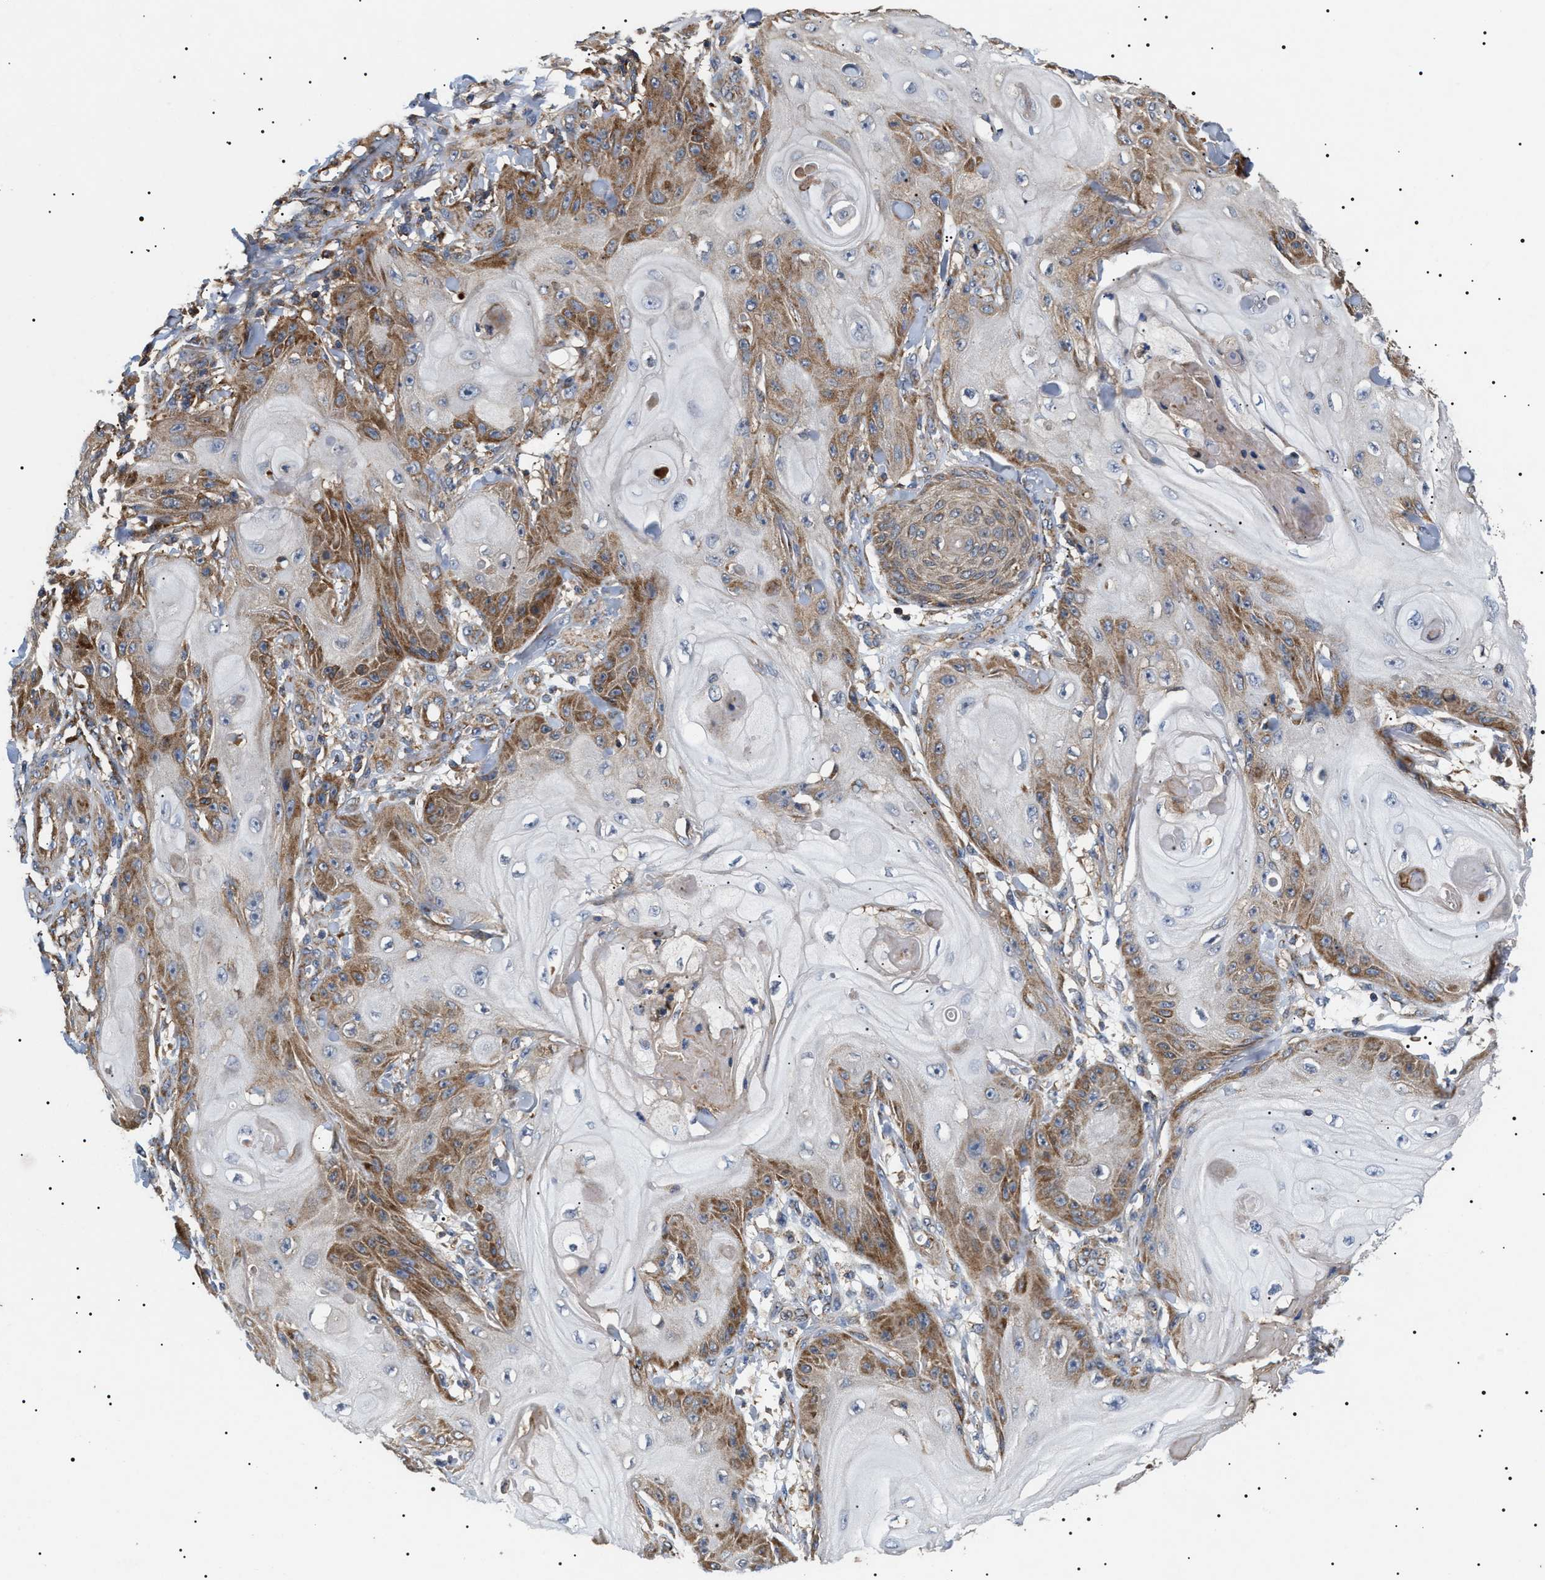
{"staining": {"intensity": "moderate", "quantity": "25%-75%", "location": "cytoplasmic/membranous"}, "tissue": "skin cancer", "cell_type": "Tumor cells", "image_type": "cancer", "snomed": [{"axis": "morphology", "description": "Squamous cell carcinoma, NOS"}, {"axis": "topography", "description": "Skin"}], "caption": "A histopathology image showing moderate cytoplasmic/membranous positivity in about 25%-75% of tumor cells in squamous cell carcinoma (skin), as visualized by brown immunohistochemical staining.", "gene": "OXSM", "patient": {"sex": "male", "age": 74}}